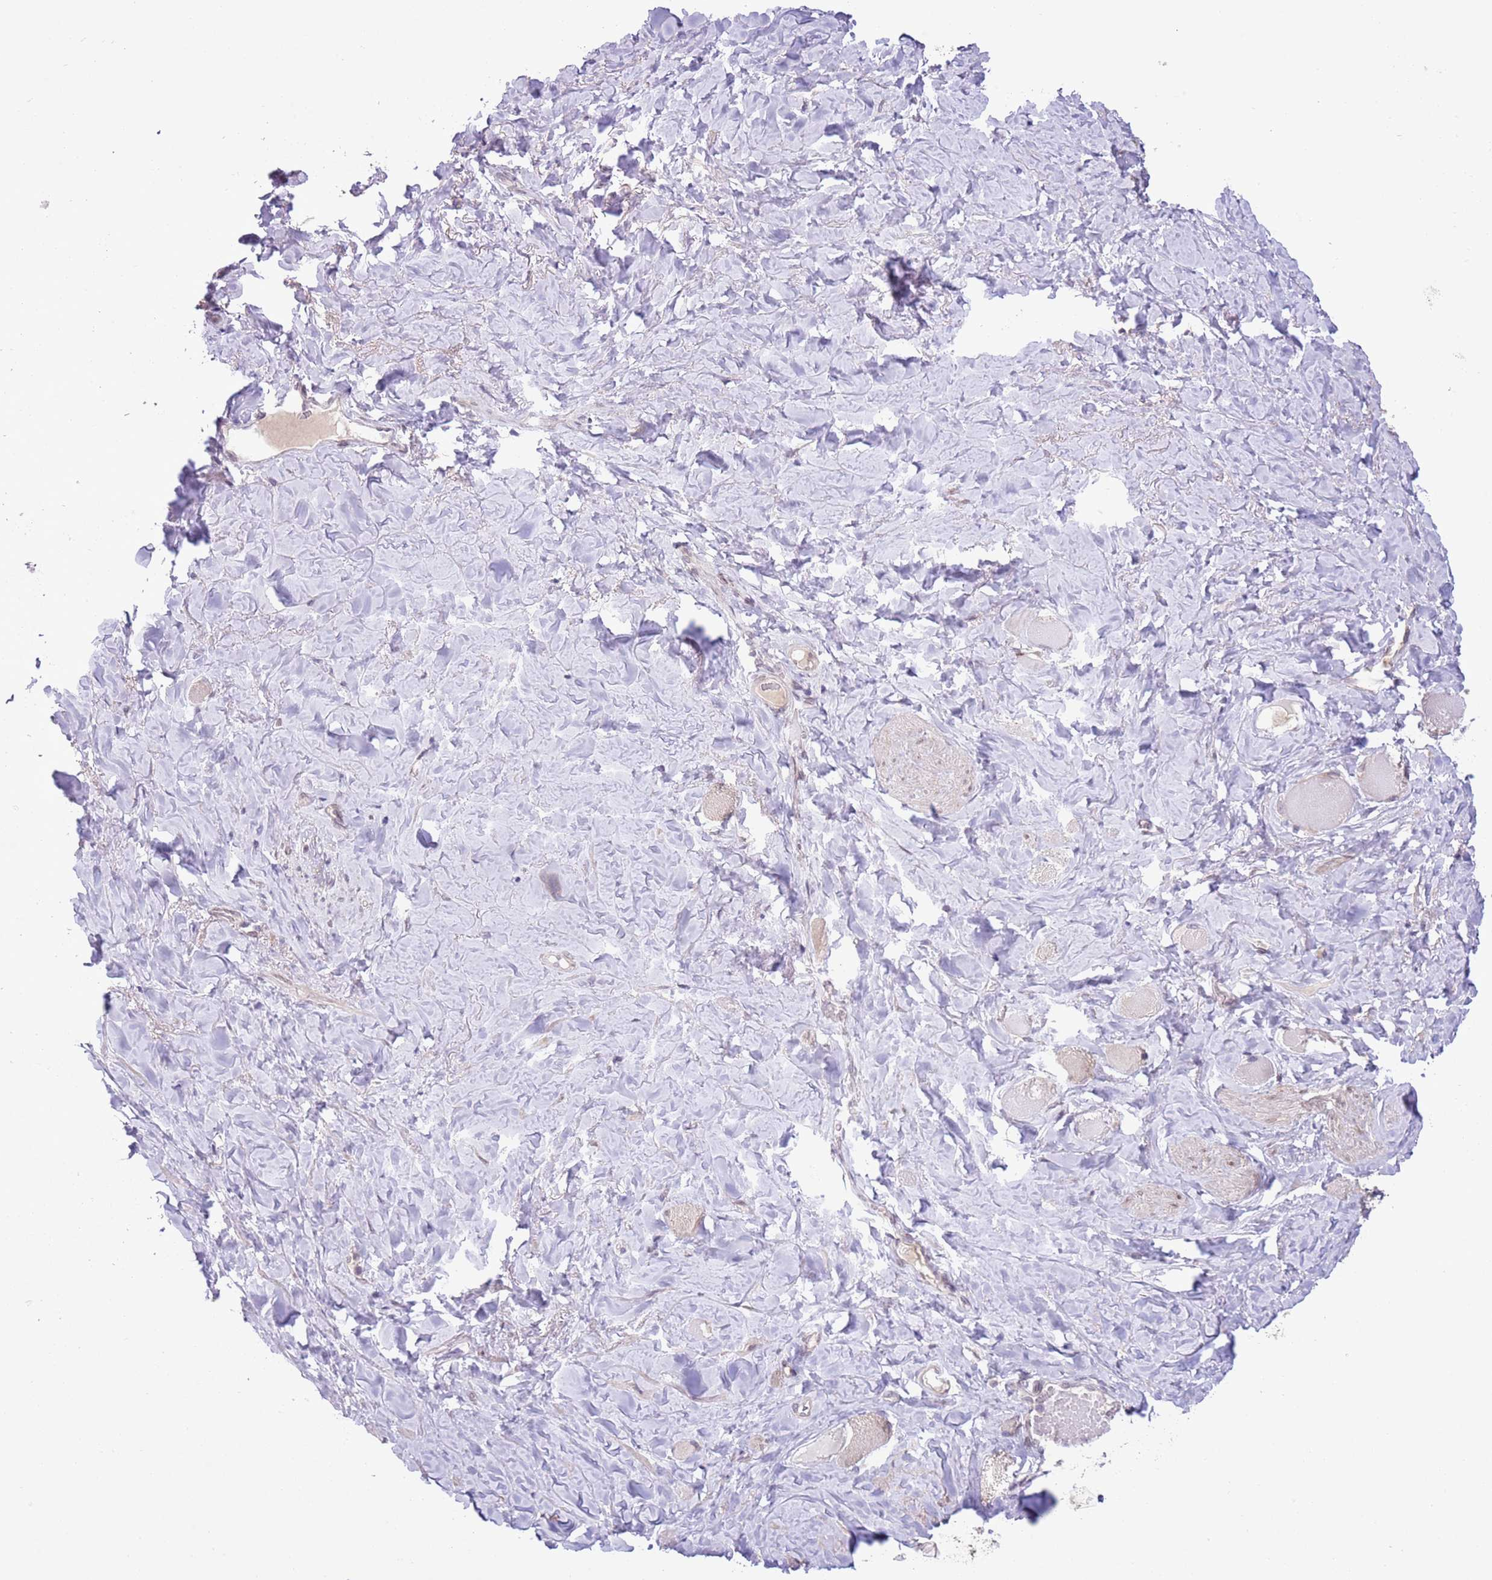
{"staining": {"intensity": "weak", "quantity": "<25%", "location": "cytoplasmic/membranous"}, "tissue": "smooth muscle", "cell_type": "Smooth muscle cells", "image_type": "normal", "snomed": [{"axis": "morphology", "description": "Normal tissue, NOS"}, {"axis": "topography", "description": "Smooth muscle"}, {"axis": "topography", "description": "Peripheral nerve tissue"}], "caption": "This is an IHC micrograph of unremarkable smooth muscle. There is no expression in smooth muscle cells.", "gene": "CCND2", "patient": {"sex": "male", "age": 69}}